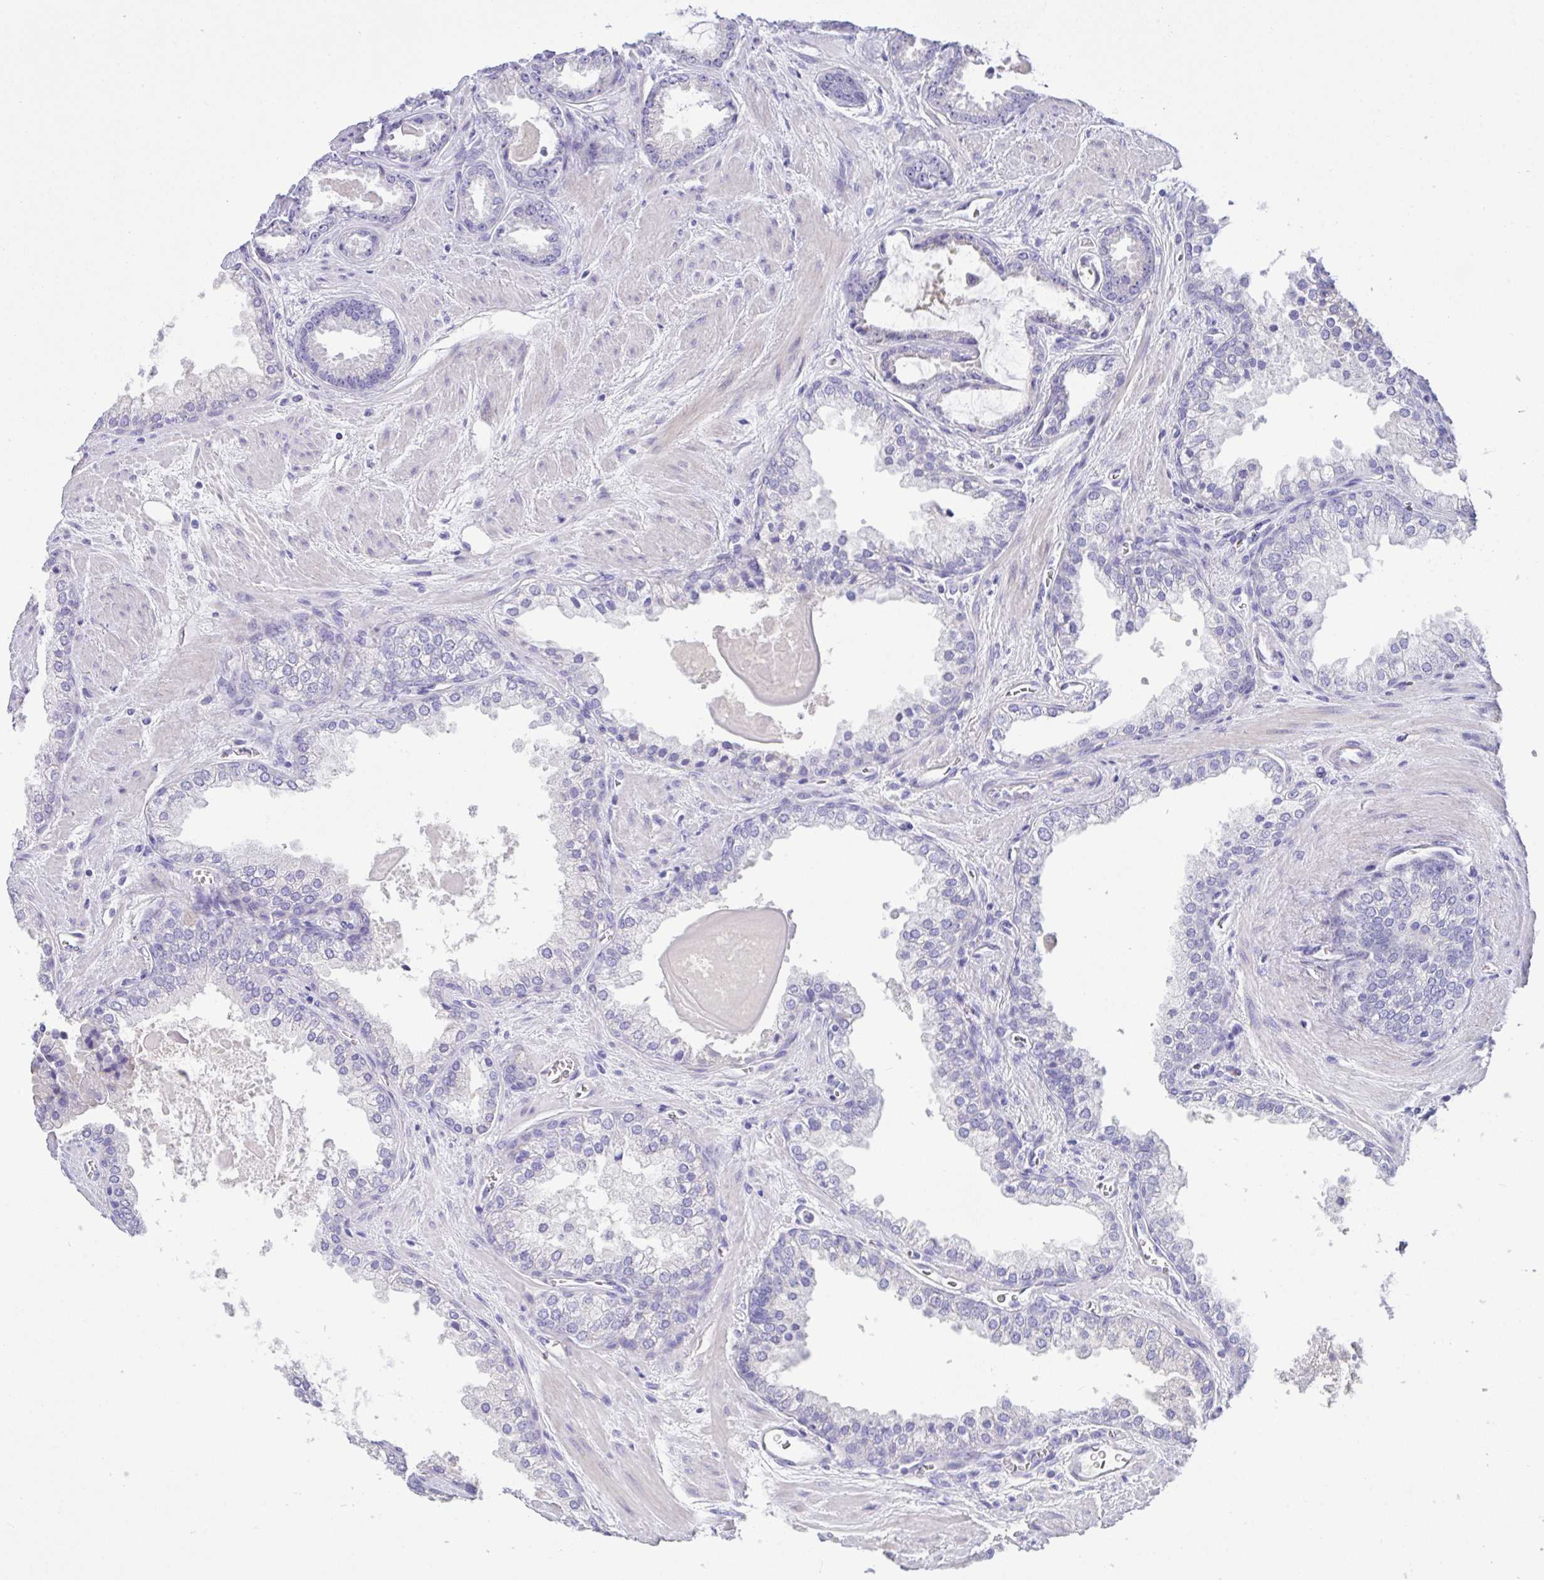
{"staining": {"intensity": "negative", "quantity": "none", "location": "none"}, "tissue": "prostate cancer", "cell_type": "Tumor cells", "image_type": "cancer", "snomed": [{"axis": "morphology", "description": "Adenocarcinoma, Low grade"}, {"axis": "topography", "description": "Prostate"}], "caption": "This micrograph is of prostate cancer stained with immunohistochemistry to label a protein in brown with the nuclei are counter-stained blue. There is no positivity in tumor cells. (DAB (3,3'-diaminobenzidine) immunohistochemistry (IHC) visualized using brightfield microscopy, high magnification).", "gene": "FBXL20", "patient": {"sex": "male", "age": 62}}